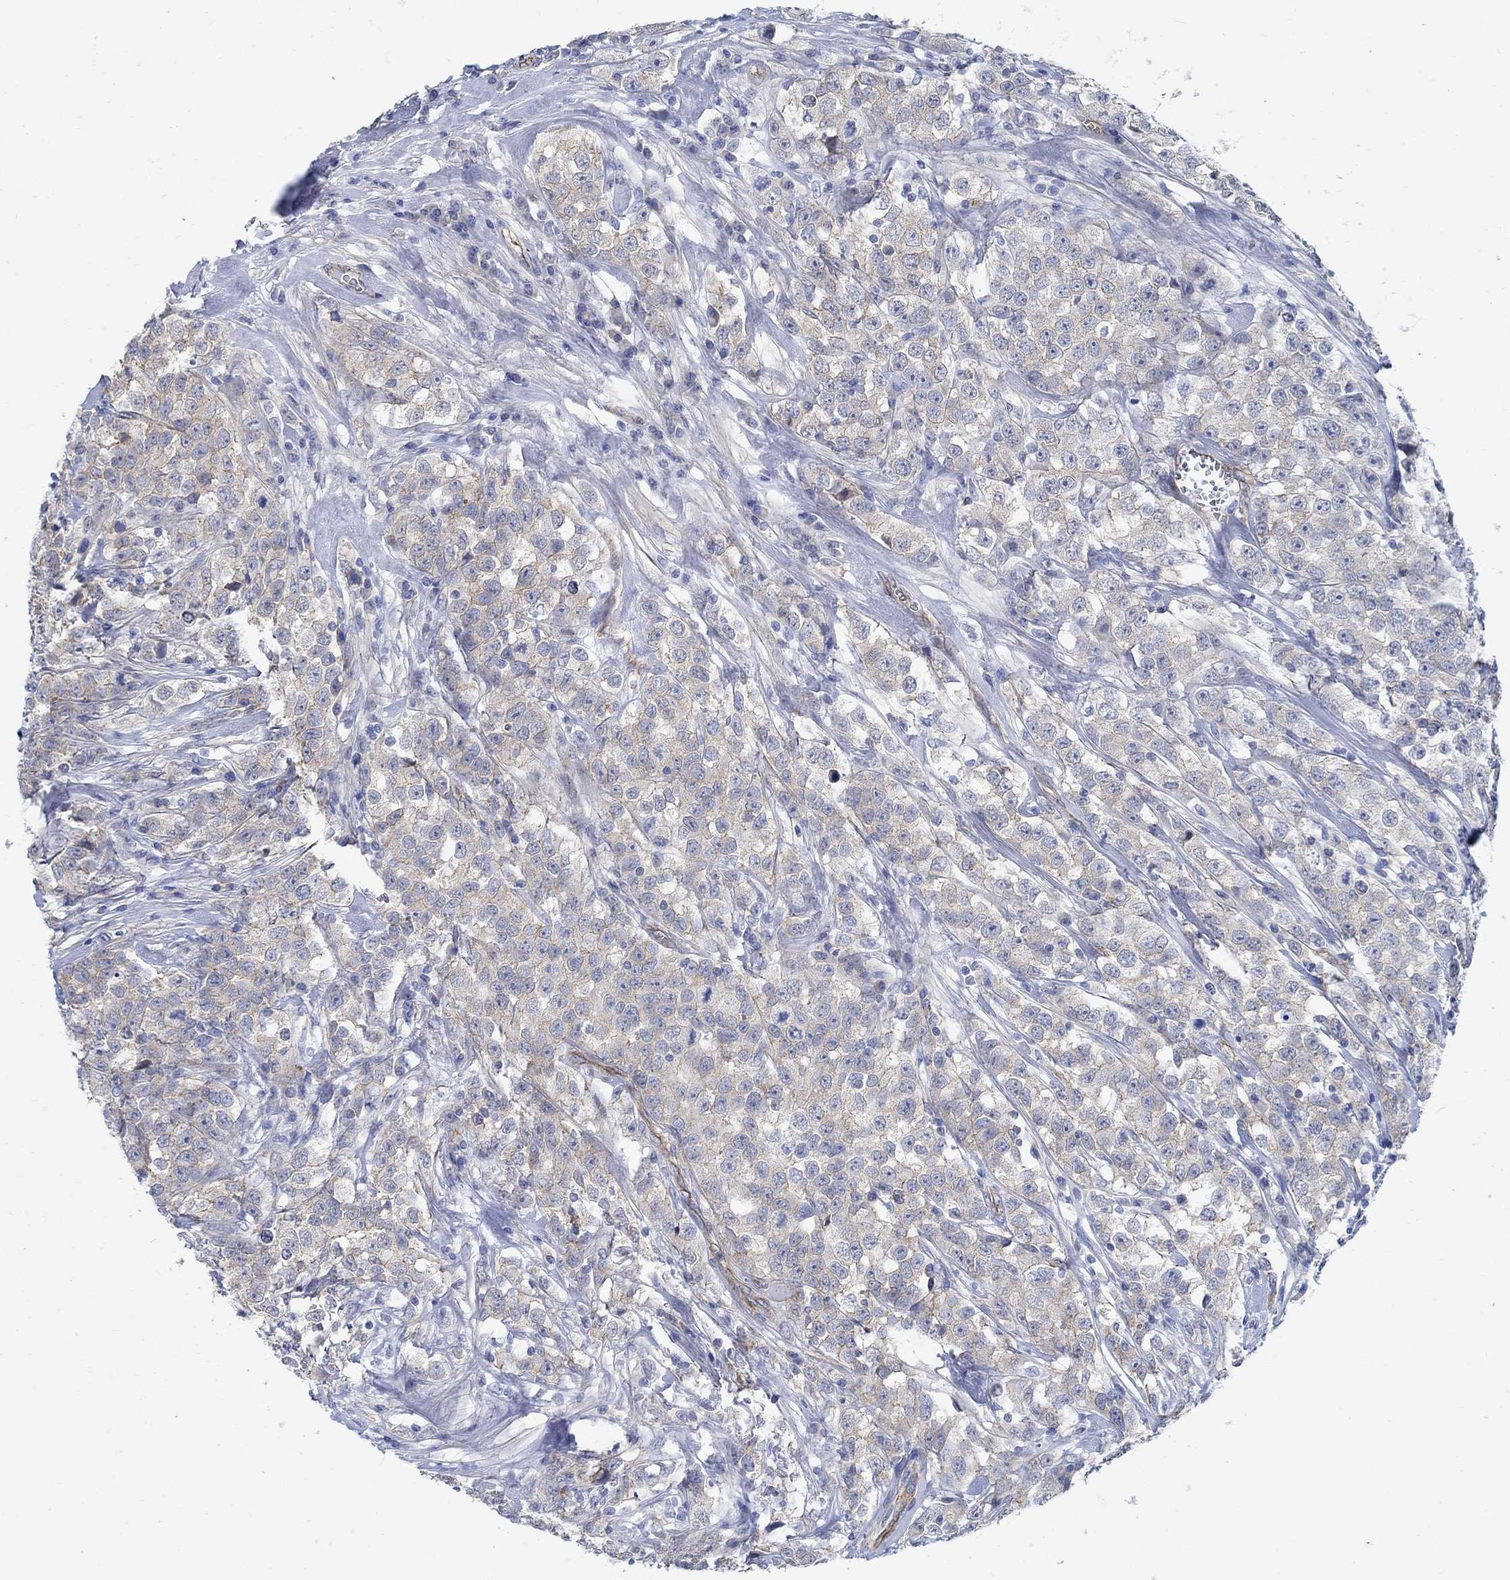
{"staining": {"intensity": "negative", "quantity": "none", "location": "none"}, "tissue": "testis cancer", "cell_type": "Tumor cells", "image_type": "cancer", "snomed": [{"axis": "morphology", "description": "Seminoma, NOS"}, {"axis": "topography", "description": "Testis"}], "caption": "Tumor cells show no significant staining in testis seminoma.", "gene": "TMEM198", "patient": {"sex": "male", "age": 59}}